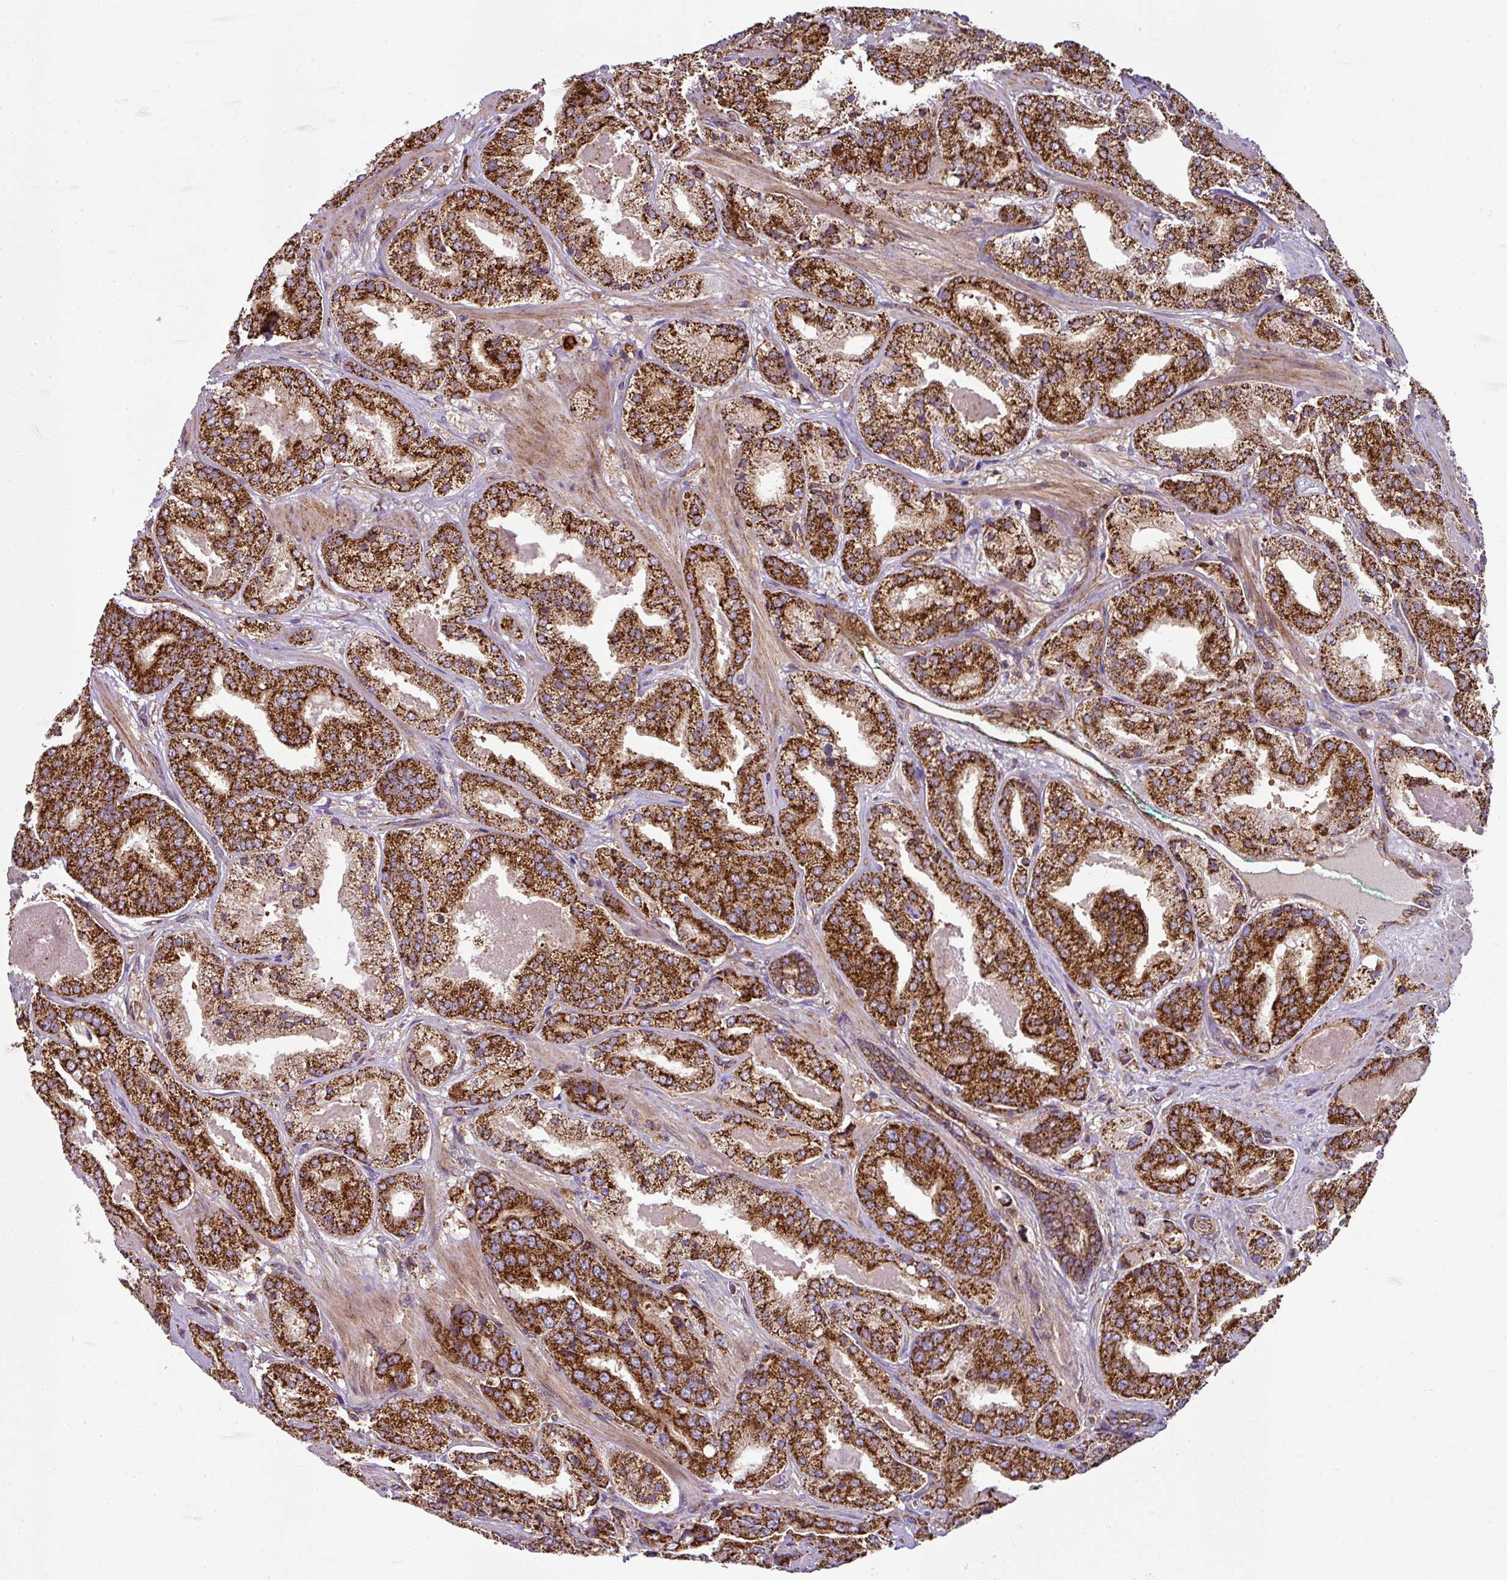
{"staining": {"intensity": "strong", "quantity": ">75%", "location": "cytoplasmic/membranous"}, "tissue": "prostate cancer", "cell_type": "Tumor cells", "image_type": "cancer", "snomed": [{"axis": "morphology", "description": "Adenocarcinoma, High grade"}, {"axis": "topography", "description": "Prostate"}], "caption": "Brown immunohistochemical staining in prostate high-grade adenocarcinoma shows strong cytoplasmic/membranous staining in approximately >75% of tumor cells. (DAB (3,3'-diaminobenzidine) IHC with brightfield microscopy, high magnification).", "gene": "PRELID3B", "patient": {"sex": "male", "age": 63}}